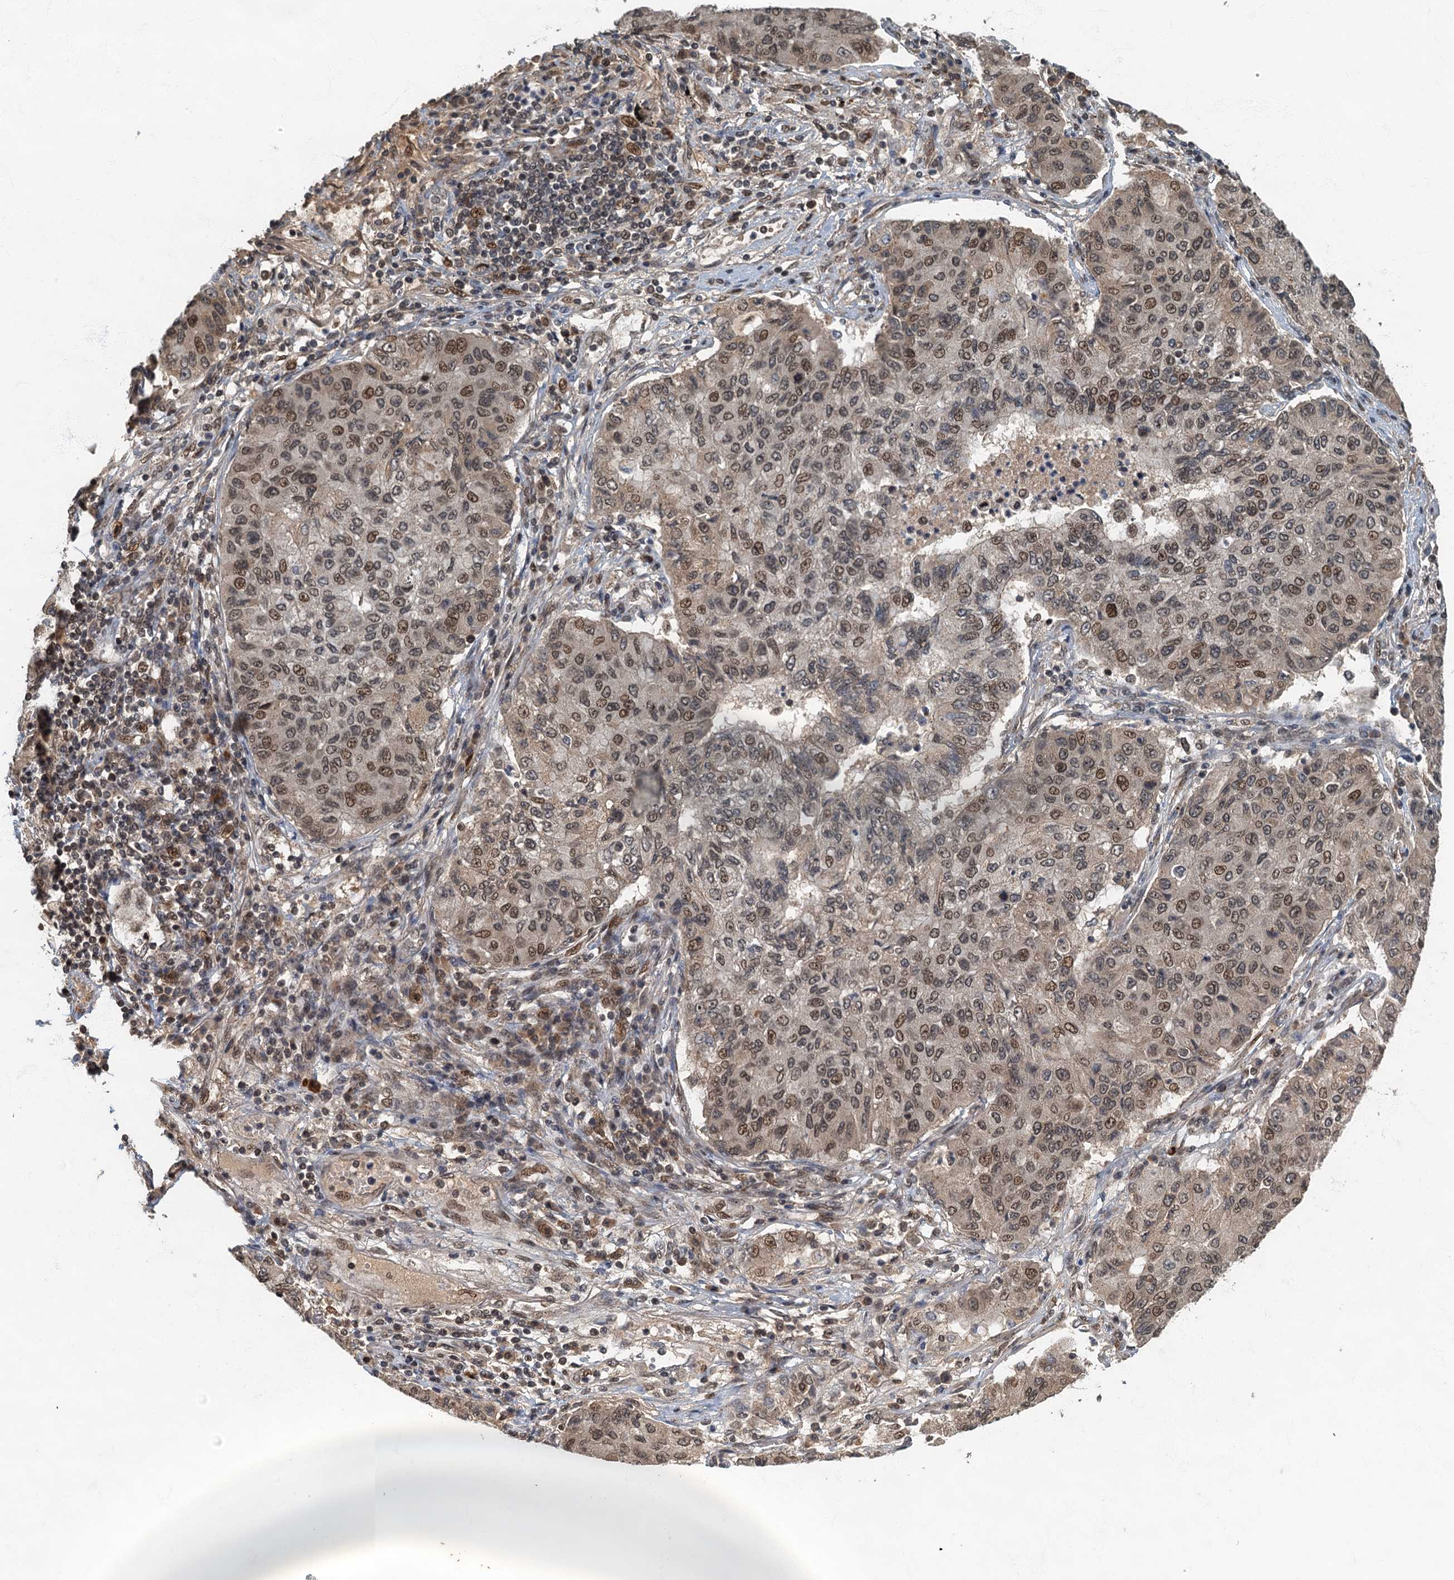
{"staining": {"intensity": "moderate", "quantity": "25%-75%", "location": "nuclear"}, "tissue": "lung cancer", "cell_type": "Tumor cells", "image_type": "cancer", "snomed": [{"axis": "morphology", "description": "Squamous cell carcinoma, NOS"}, {"axis": "topography", "description": "Lung"}], "caption": "Lung squamous cell carcinoma stained with immunohistochemistry reveals moderate nuclear positivity in about 25%-75% of tumor cells.", "gene": "CKAP2L", "patient": {"sex": "male", "age": 74}}